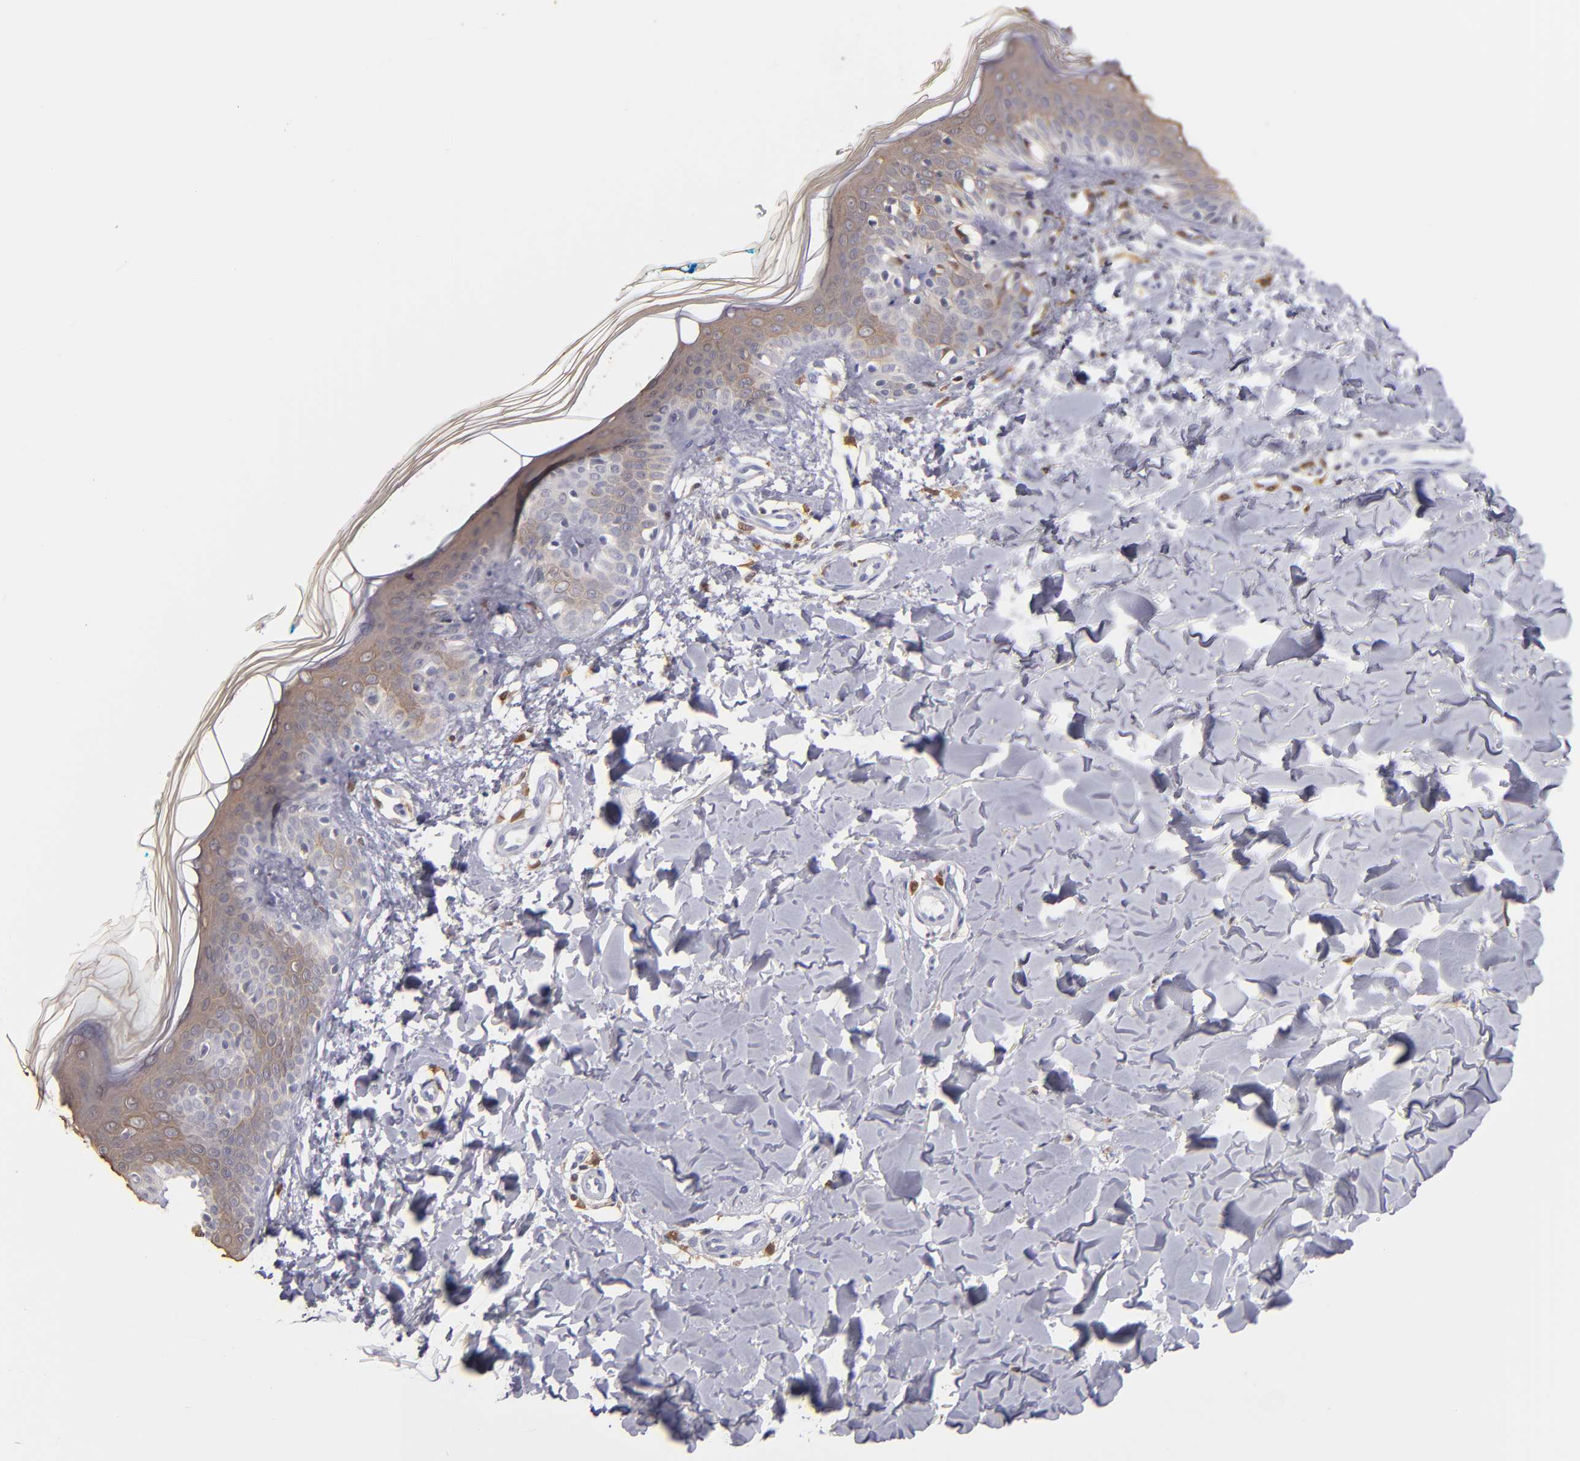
{"staining": {"intensity": "negative", "quantity": "none", "location": "none"}, "tissue": "skin", "cell_type": "Fibroblasts", "image_type": "normal", "snomed": [{"axis": "morphology", "description": "Normal tissue, NOS"}, {"axis": "topography", "description": "Skin"}], "caption": "Immunohistochemistry image of benign skin stained for a protein (brown), which exhibits no staining in fibroblasts. (DAB immunohistochemistry, high magnification).", "gene": "PRKCD", "patient": {"sex": "male", "age": 32}}